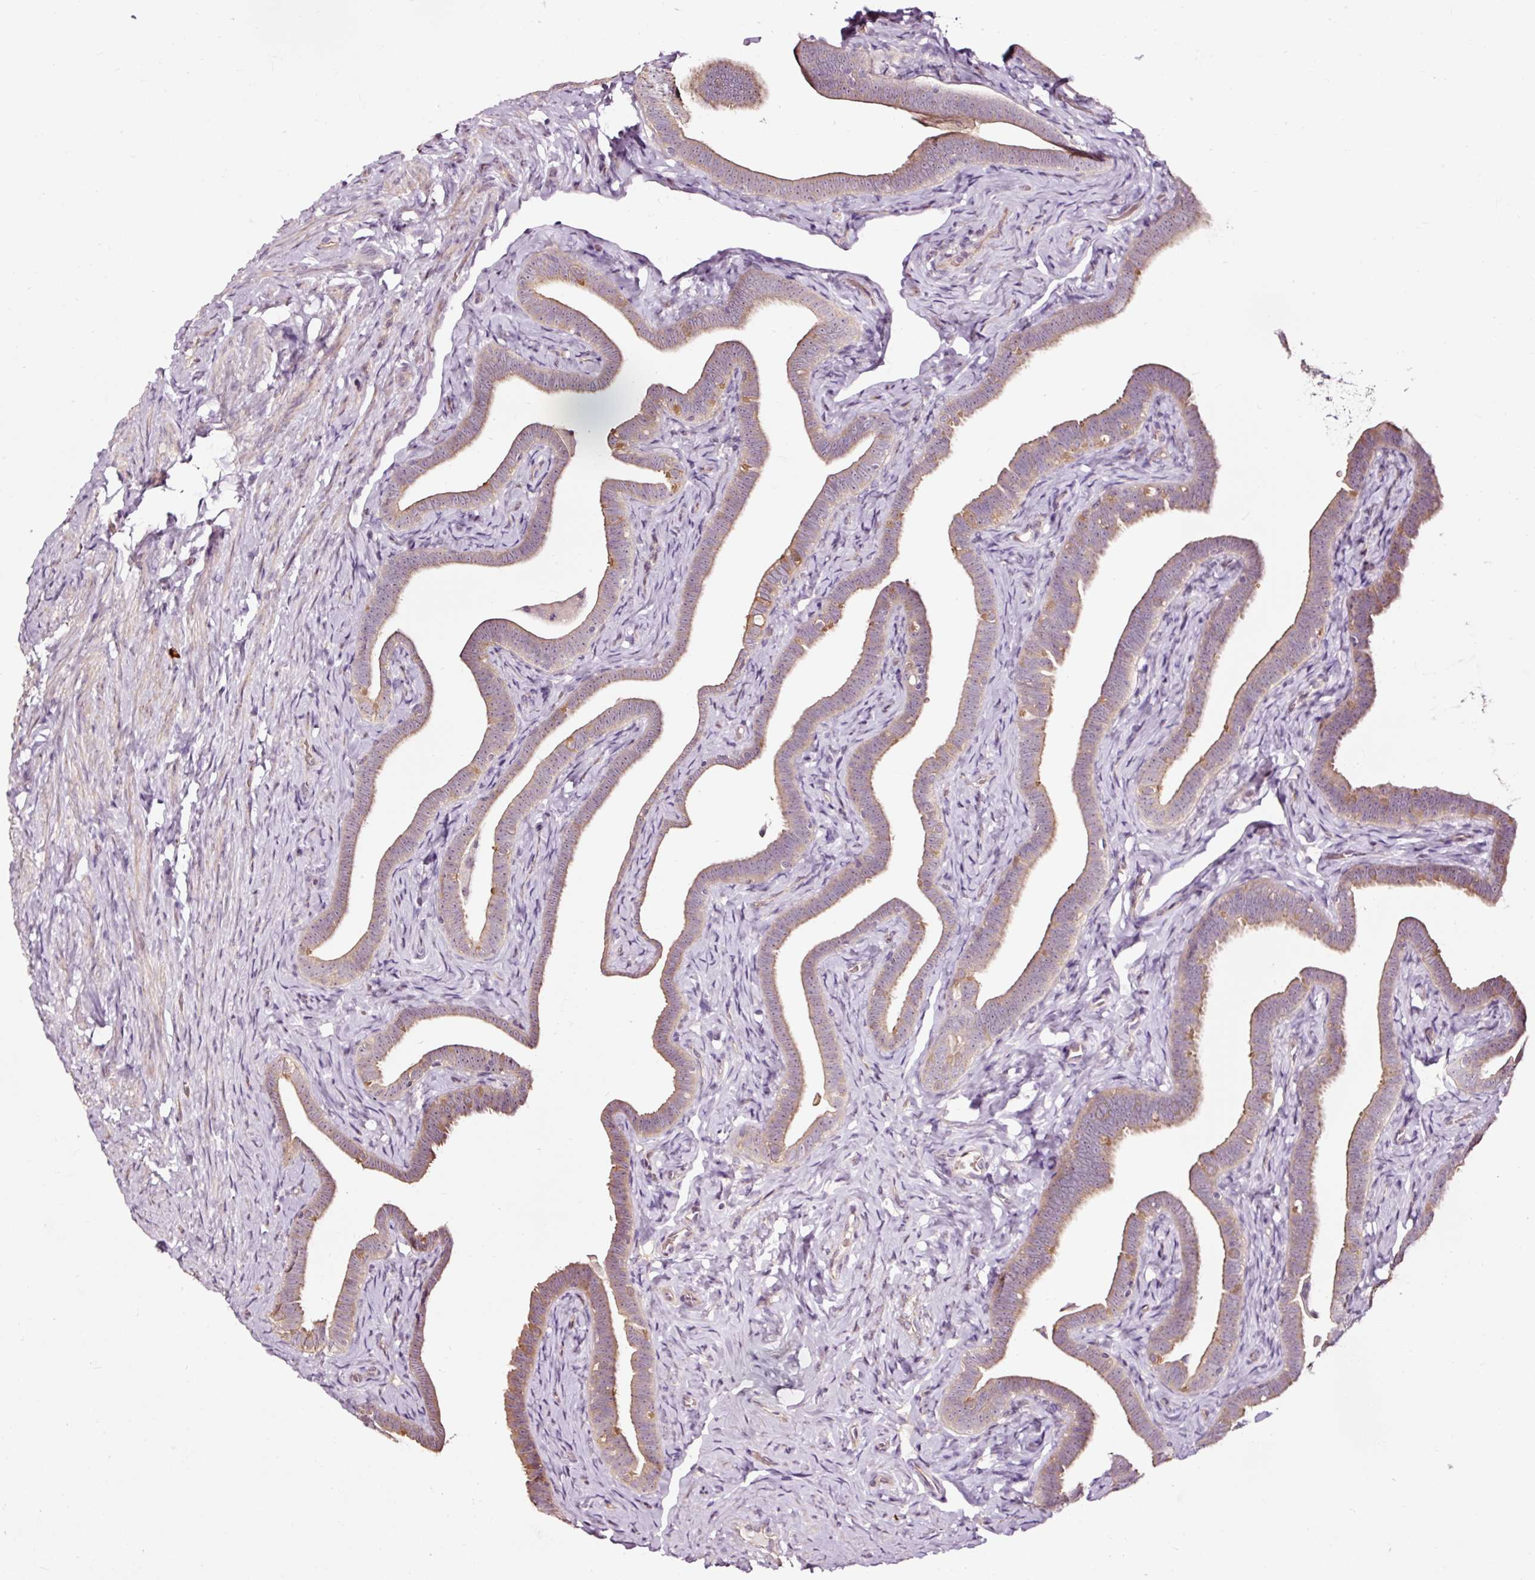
{"staining": {"intensity": "moderate", "quantity": "25%-75%", "location": "cytoplasmic/membranous"}, "tissue": "fallopian tube", "cell_type": "Glandular cells", "image_type": "normal", "snomed": [{"axis": "morphology", "description": "Normal tissue, NOS"}, {"axis": "topography", "description": "Fallopian tube"}], "caption": "A brown stain labels moderate cytoplasmic/membranous positivity of a protein in glandular cells of unremarkable human fallopian tube.", "gene": "UTP14A", "patient": {"sex": "female", "age": 69}}